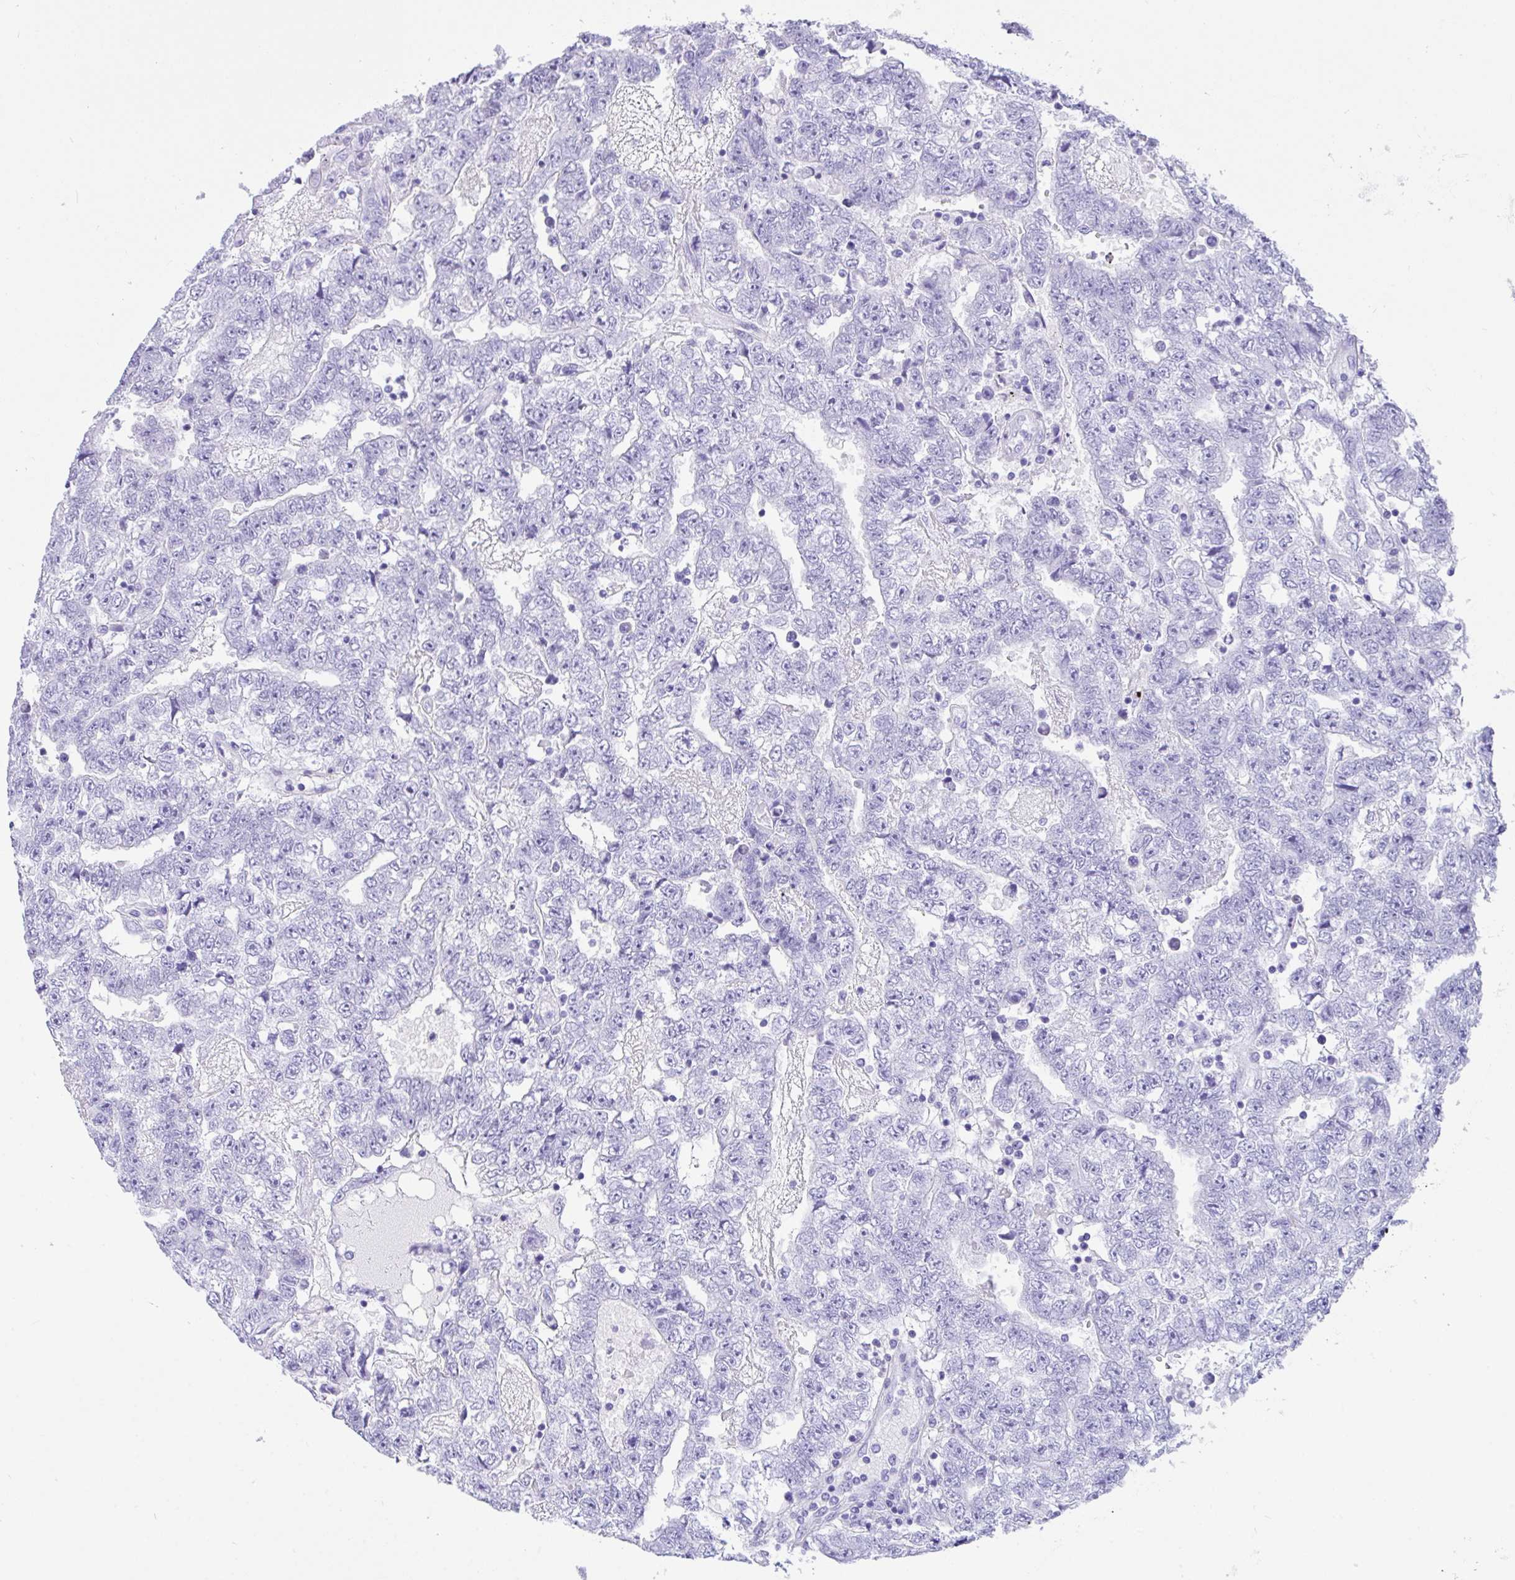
{"staining": {"intensity": "negative", "quantity": "none", "location": "none"}, "tissue": "testis cancer", "cell_type": "Tumor cells", "image_type": "cancer", "snomed": [{"axis": "morphology", "description": "Carcinoma, Embryonal, NOS"}, {"axis": "topography", "description": "Testis"}], "caption": "High magnification brightfield microscopy of testis embryonal carcinoma stained with DAB (3,3'-diaminobenzidine) (brown) and counterstained with hematoxylin (blue): tumor cells show no significant positivity.", "gene": "BEST4", "patient": {"sex": "male", "age": 25}}